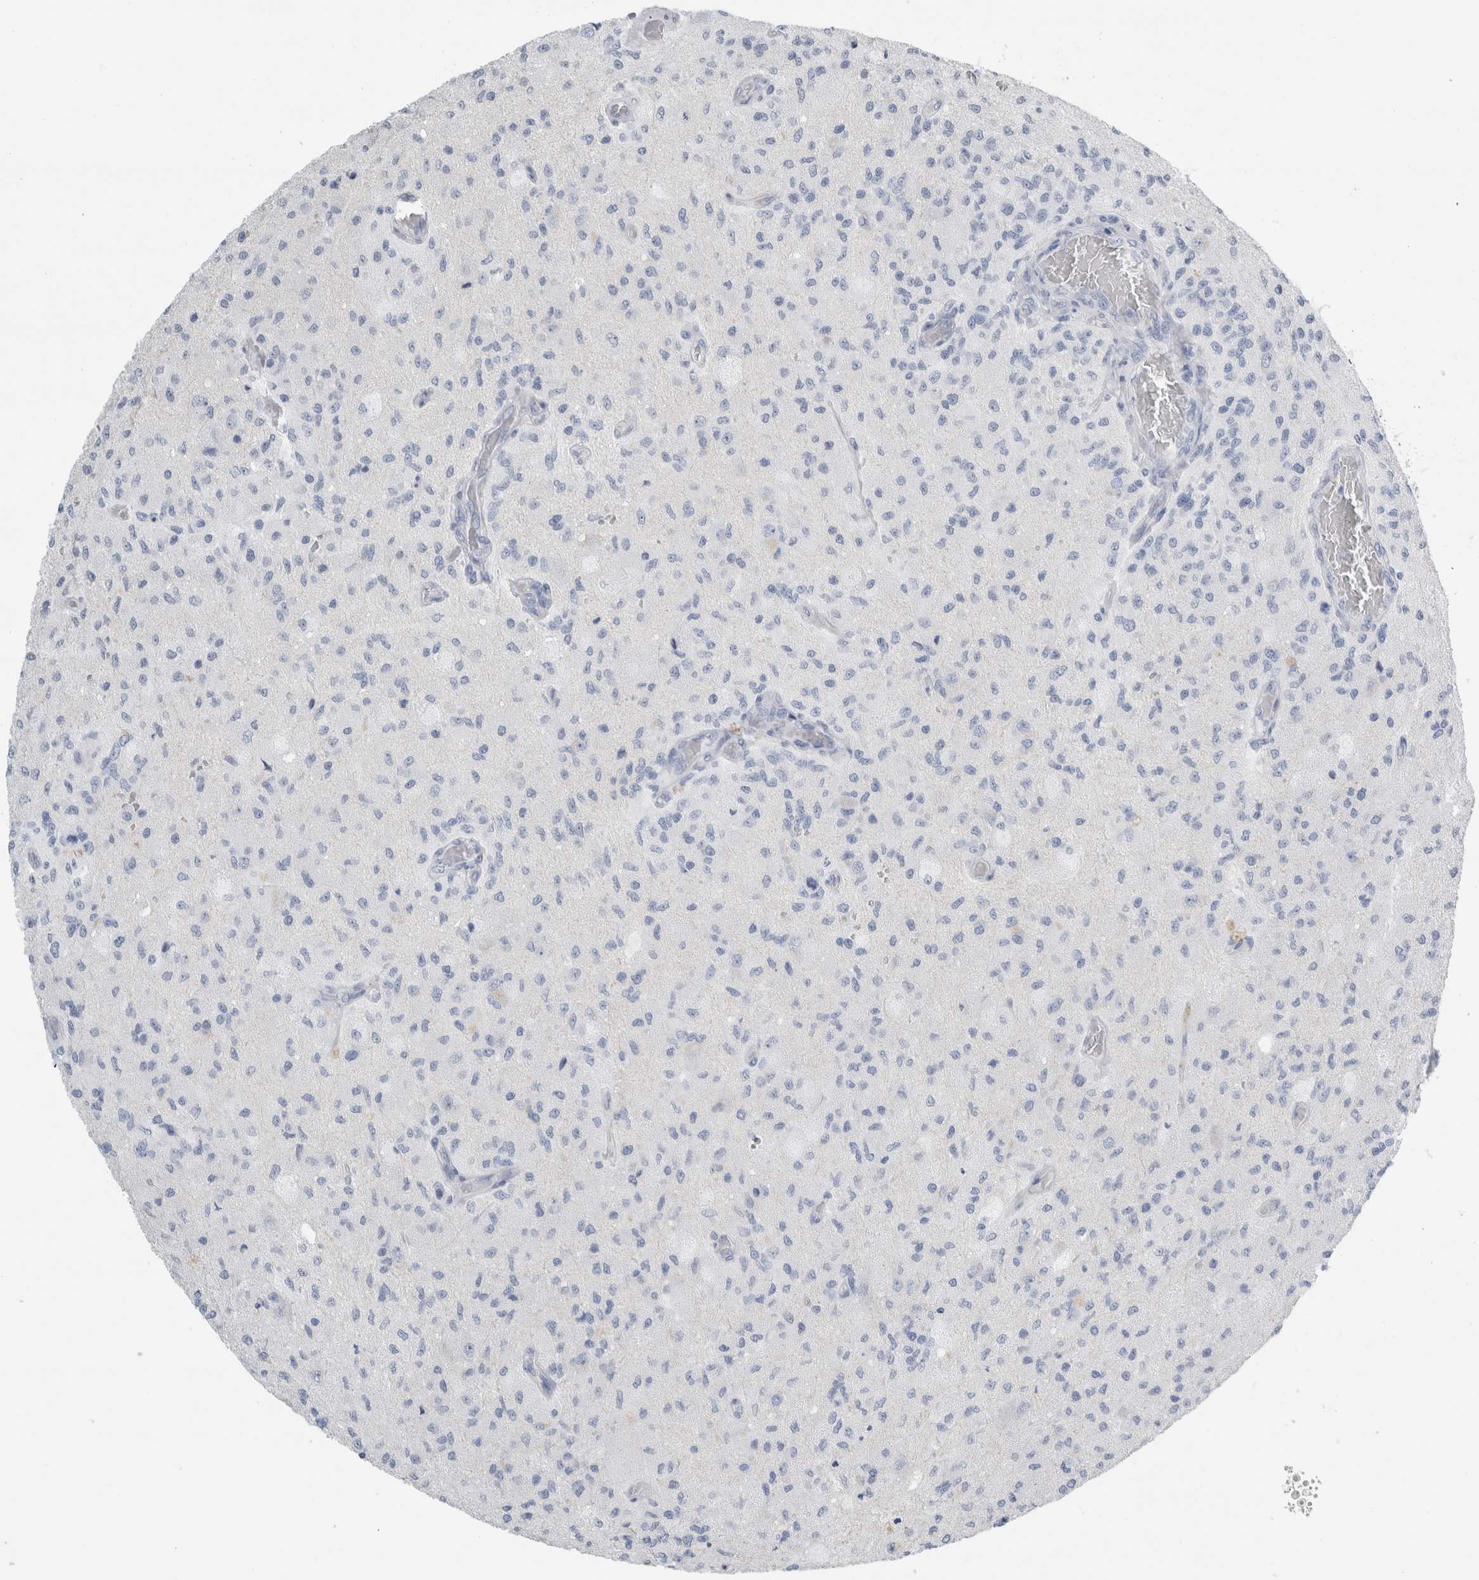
{"staining": {"intensity": "negative", "quantity": "none", "location": "none"}, "tissue": "glioma", "cell_type": "Tumor cells", "image_type": "cancer", "snomed": [{"axis": "morphology", "description": "Normal tissue, NOS"}, {"axis": "morphology", "description": "Glioma, malignant, High grade"}, {"axis": "topography", "description": "Cerebral cortex"}], "caption": "This is a image of IHC staining of glioma, which shows no expression in tumor cells.", "gene": "RPH3AL", "patient": {"sex": "male", "age": 77}}